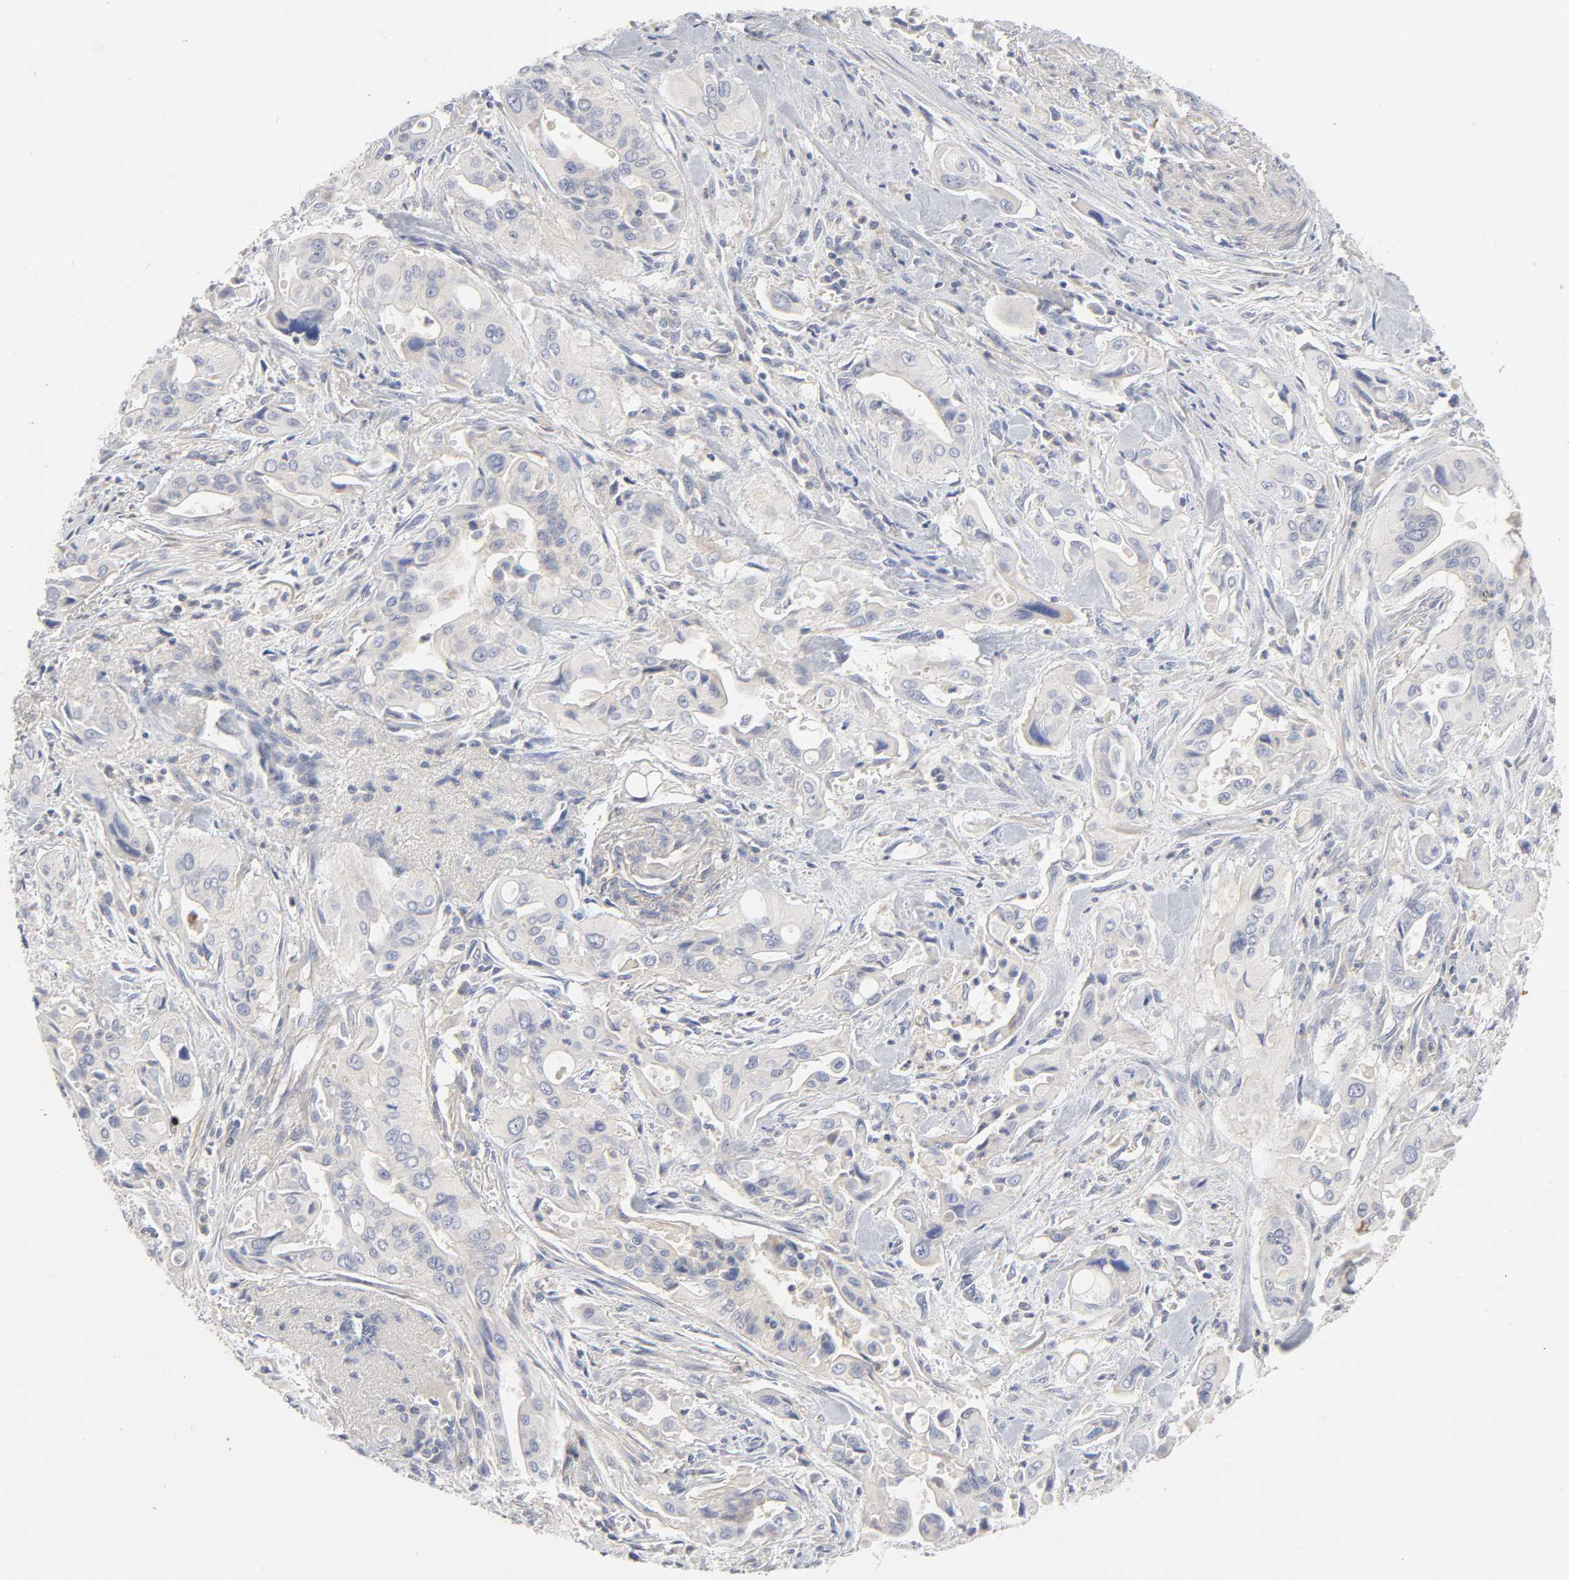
{"staining": {"intensity": "negative", "quantity": "none", "location": "none"}, "tissue": "pancreatic cancer", "cell_type": "Tumor cells", "image_type": "cancer", "snomed": [{"axis": "morphology", "description": "Adenocarcinoma, NOS"}, {"axis": "topography", "description": "Pancreas"}], "caption": "Tumor cells are negative for brown protein staining in pancreatic cancer.", "gene": "ROCK1", "patient": {"sex": "male", "age": 77}}